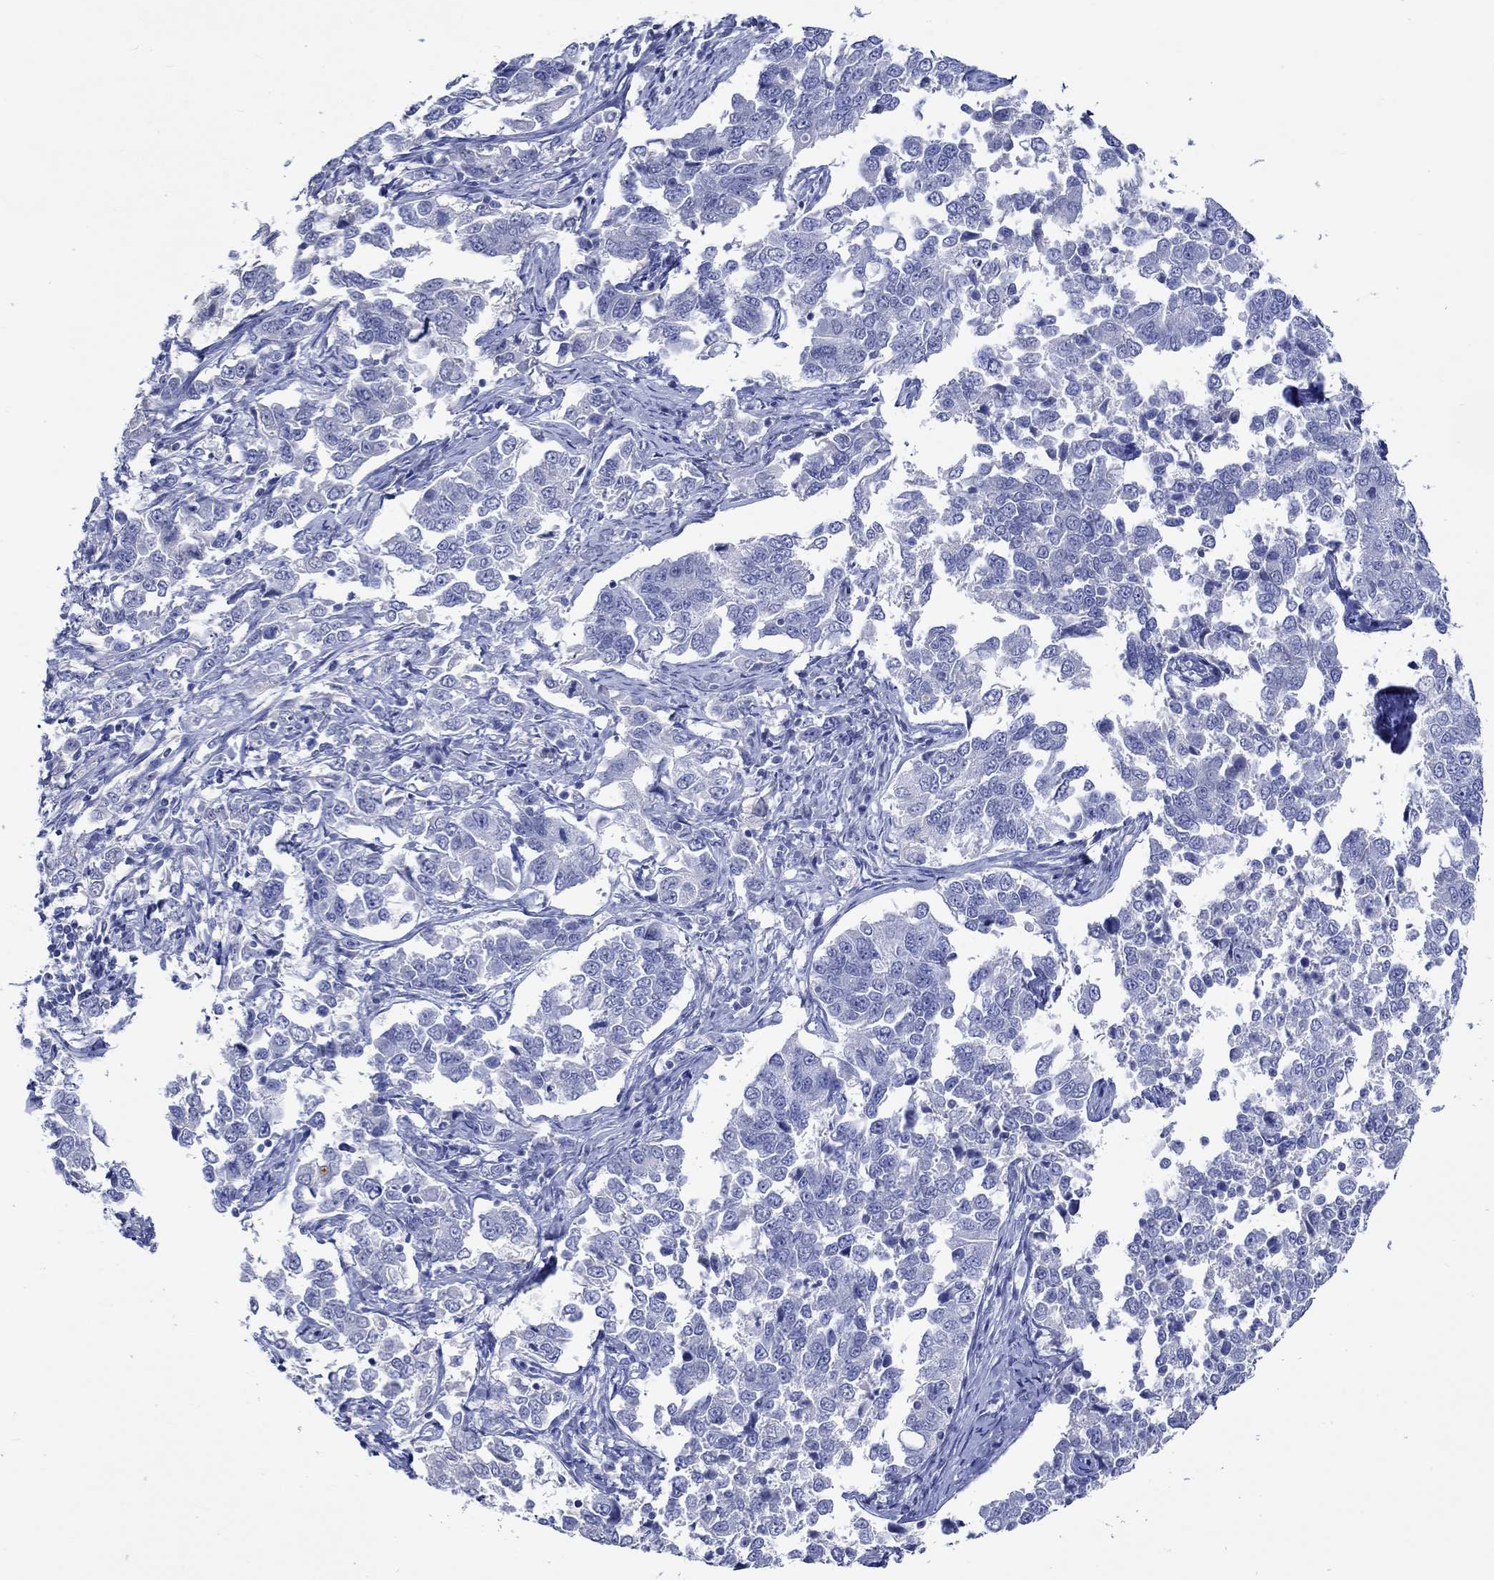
{"staining": {"intensity": "negative", "quantity": "none", "location": "none"}, "tissue": "endometrial cancer", "cell_type": "Tumor cells", "image_type": "cancer", "snomed": [{"axis": "morphology", "description": "Adenocarcinoma, NOS"}, {"axis": "topography", "description": "Endometrium"}], "caption": "This is a histopathology image of immunohistochemistry staining of endometrial cancer, which shows no expression in tumor cells.", "gene": "KLHL35", "patient": {"sex": "female", "age": 43}}